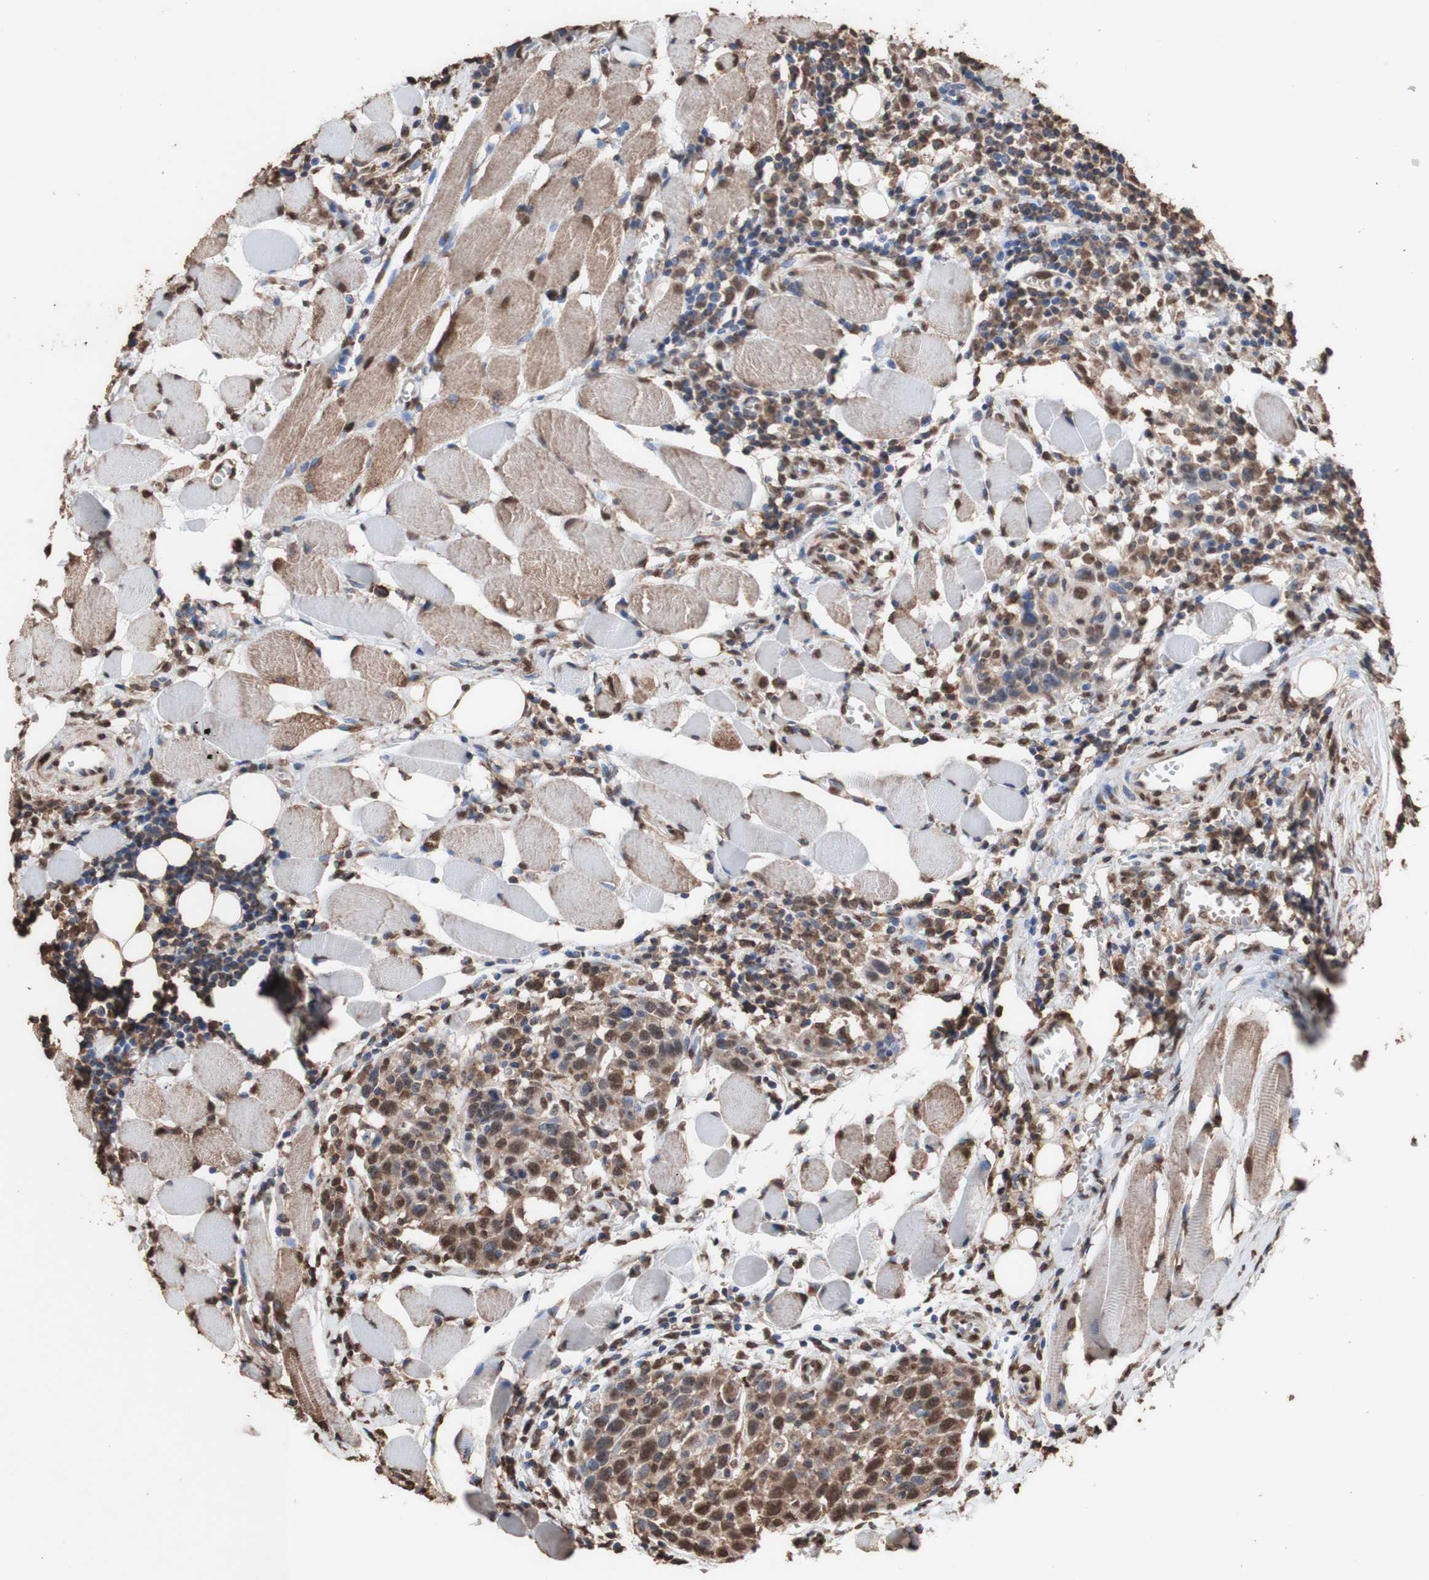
{"staining": {"intensity": "strong", "quantity": "25%-75%", "location": "cytoplasmic/membranous,nuclear"}, "tissue": "head and neck cancer", "cell_type": "Tumor cells", "image_type": "cancer", "snomed": [{"axis": "morphology", "description": "Squamous cell carcinoma, NOS"}, {"axis": "topography", "description": "Oral tissue"}, {"axis": "topography", "description": "Head-Neck"}], "caption": "An IHC image of neoplastic tissue is shown. Protein staining in brown labels strong cytoplasmic/membranous and nuclear positivity in head and neck cancer within tumor cells.", "gene": "PIDD1", "patient": {"sex": "female", "age": 50}}